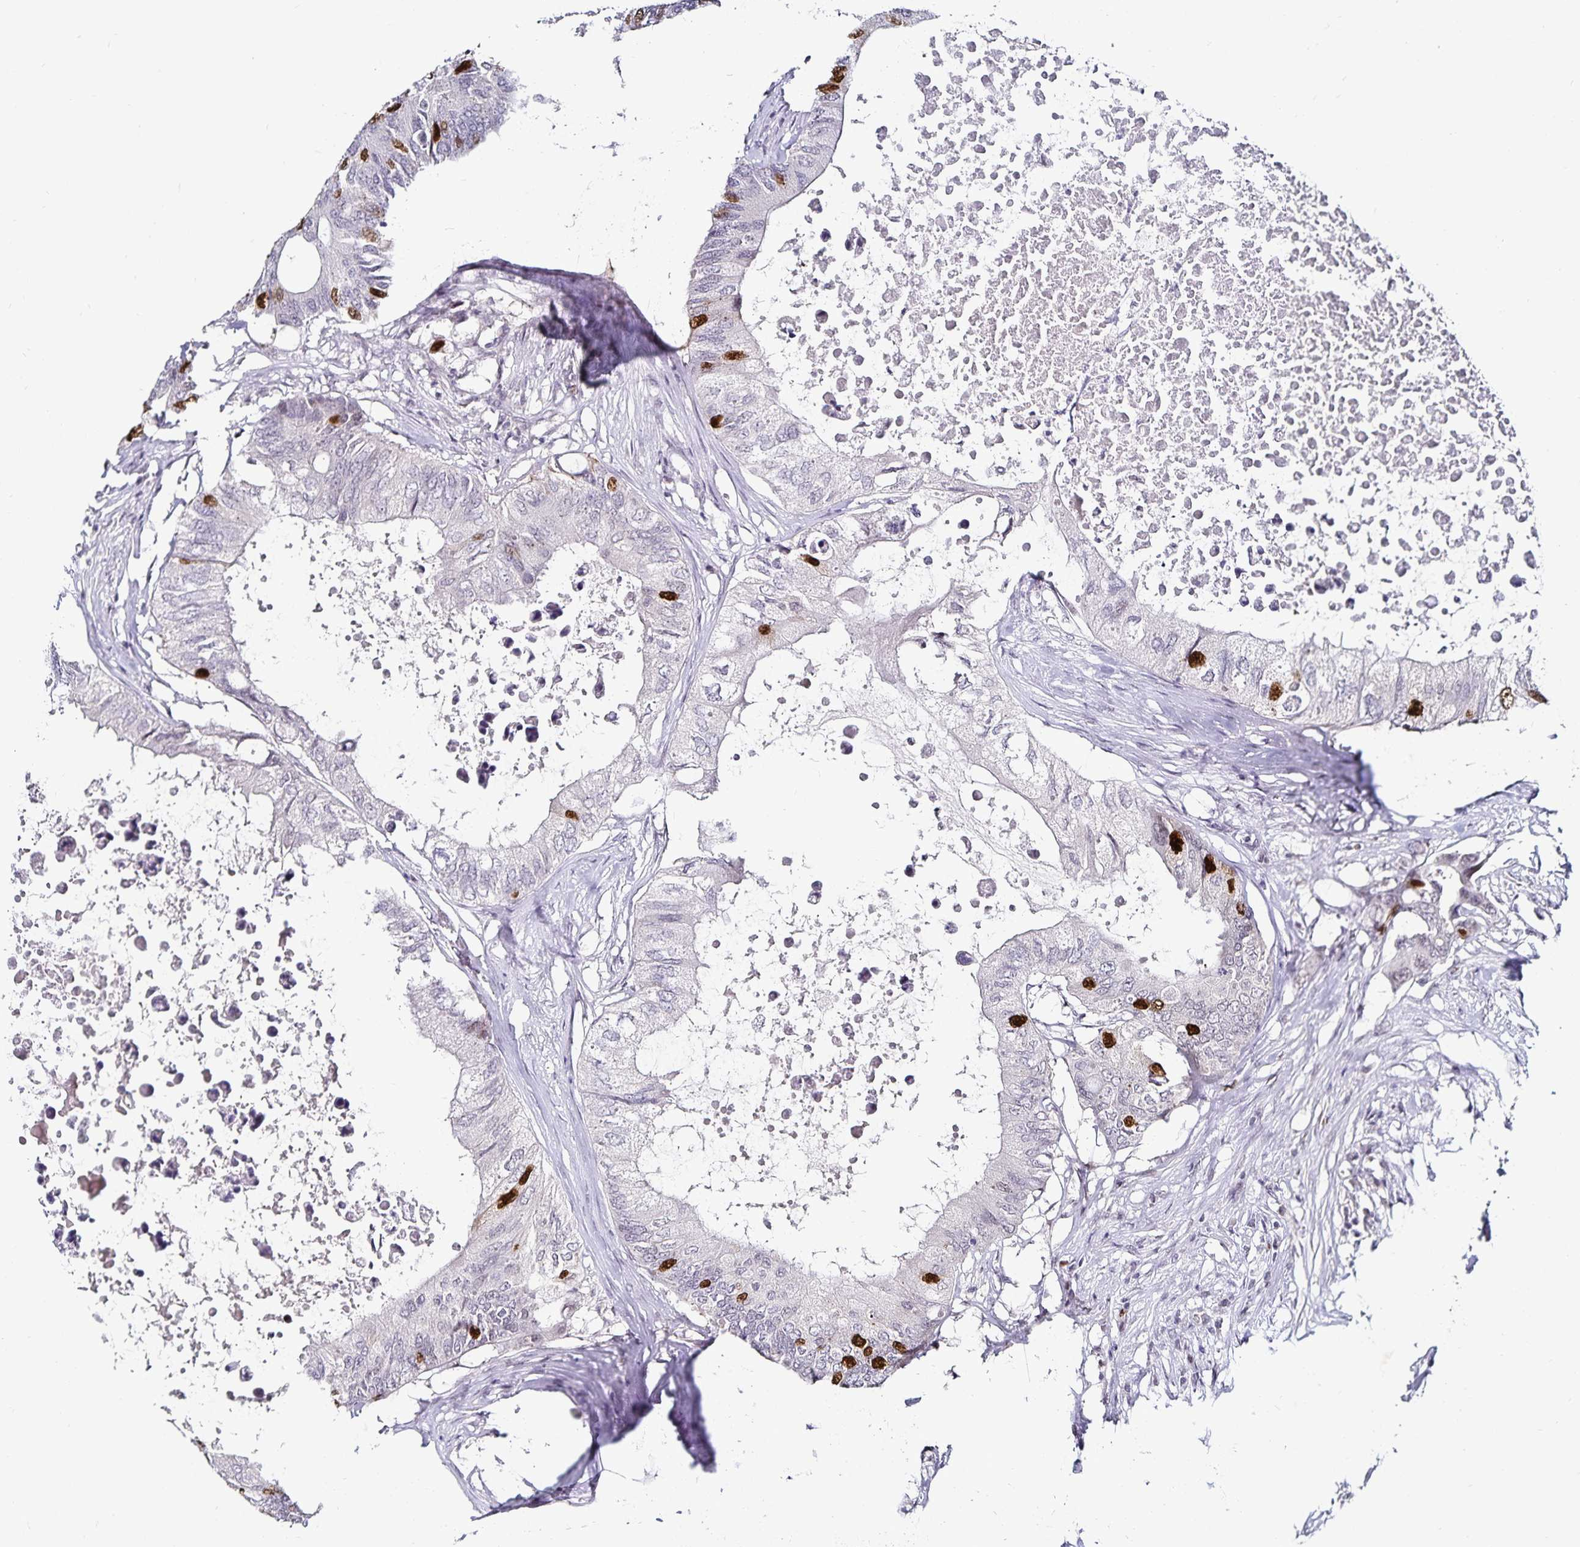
{"staining": {"intensity": "strong", "quantity": "<25%", "location": "nuclear"}, "tissue": "colorectal cancer", "cell_type": "Tumor cells", "image_type": "cancer", "snomed": [{"axis": "morphology", "description": "Adenocarcinoma, NOS"}, {"axis": "topography", "description": "Colon"}], "caption": "Tumor cells exhibit strong nuclear expression in approximately <25% of cells in colorectal cancer (adenocarcinoma).", "gene": "ANLN", "patient": {"sex": "male", "age": 71}}